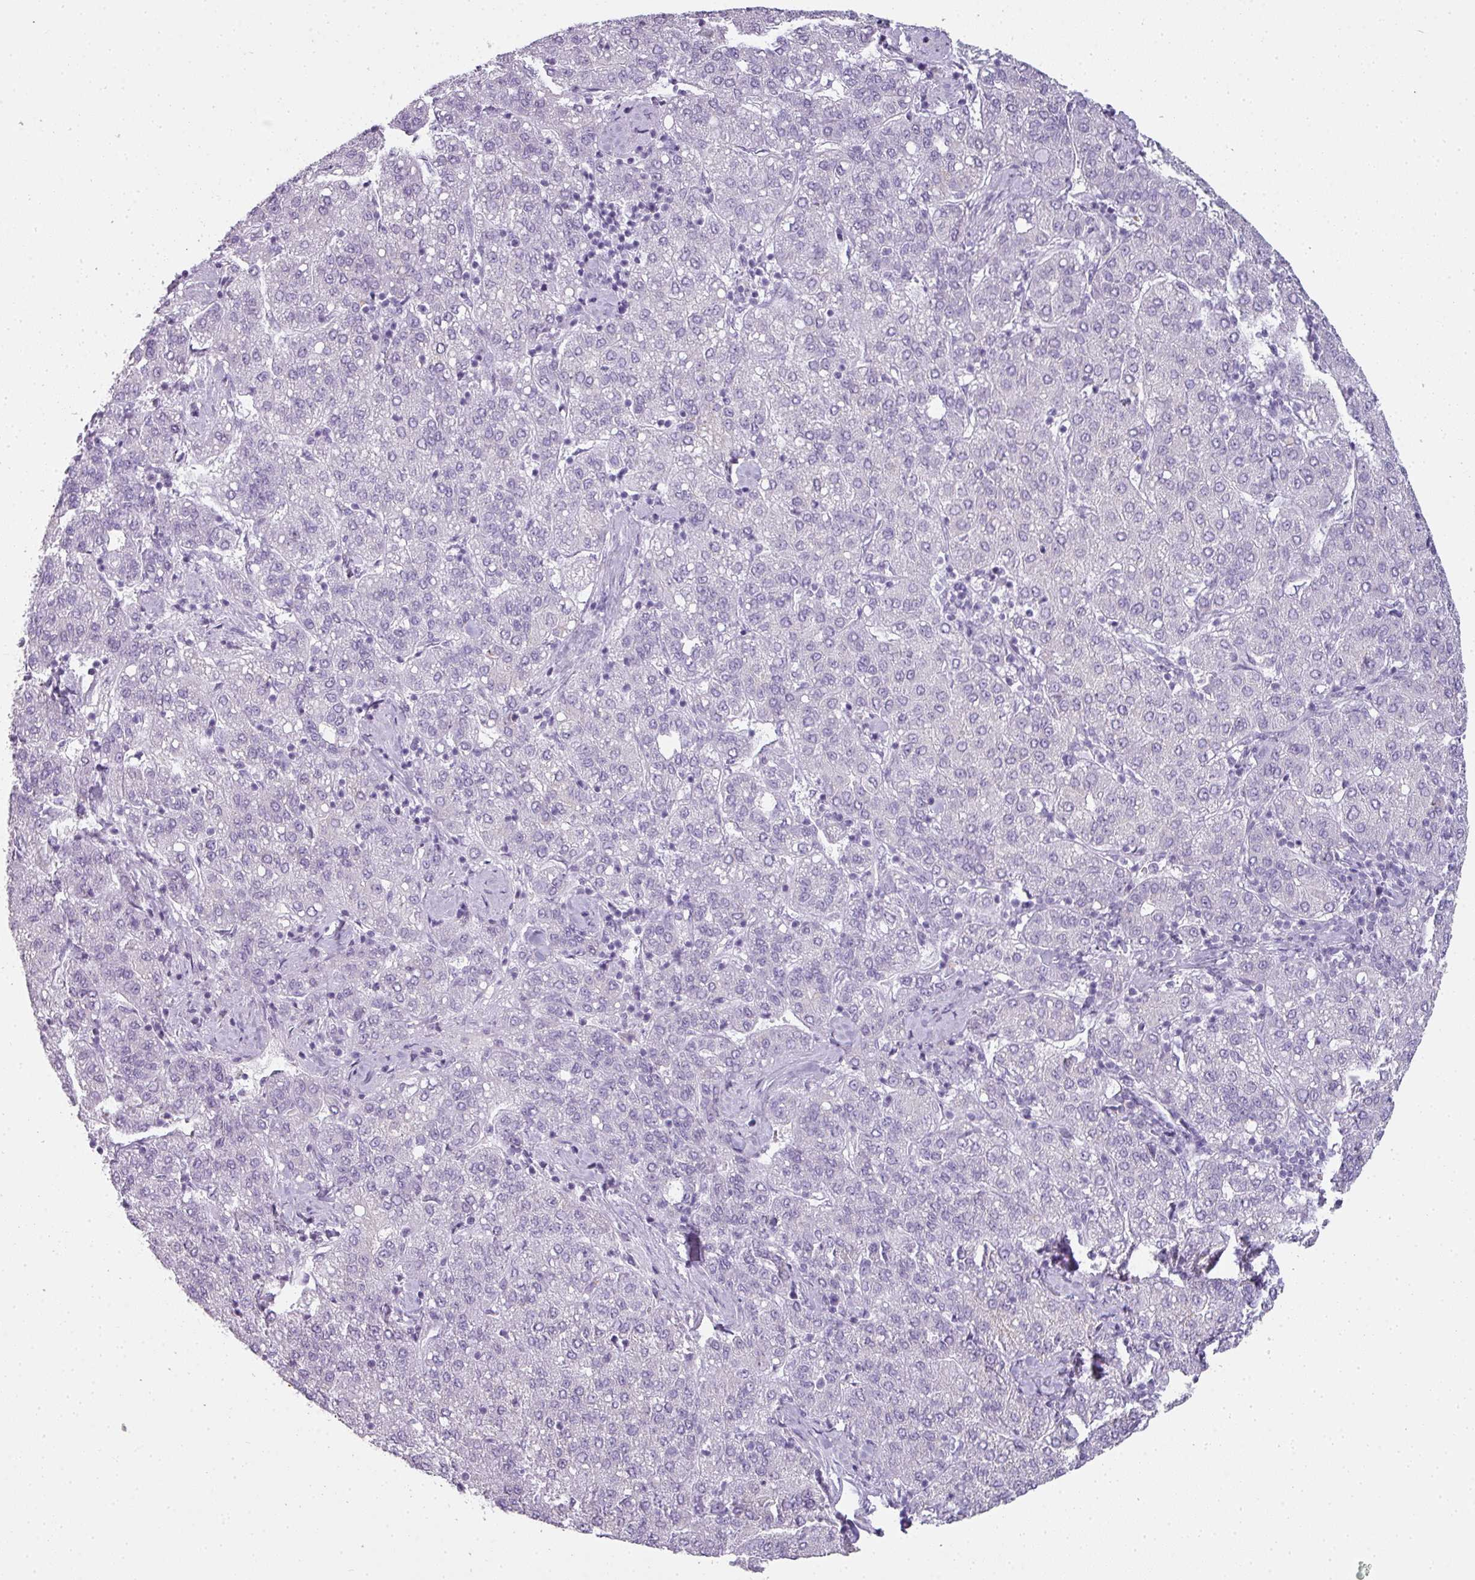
{"staining": {"intensity": "negative", "quantity": "none", "location": "none"}, "tissue": "liver cancer", "cell_type": "Tumor cells", "image_type": "cancer", "snomed": [{"axis": "morphology", "description": "Carcinoma, Hepatocellular, NOS"}, {"axis": "topography", "description": "Liver"}], "caption": "An IHC image of liver hepatocellular carcinoma is shown. There is no staining in tumor cells of liver hepatocellular carcinoma.", "gene": "RBMY1F", "patient": {"sex": "male", "age": 65}}